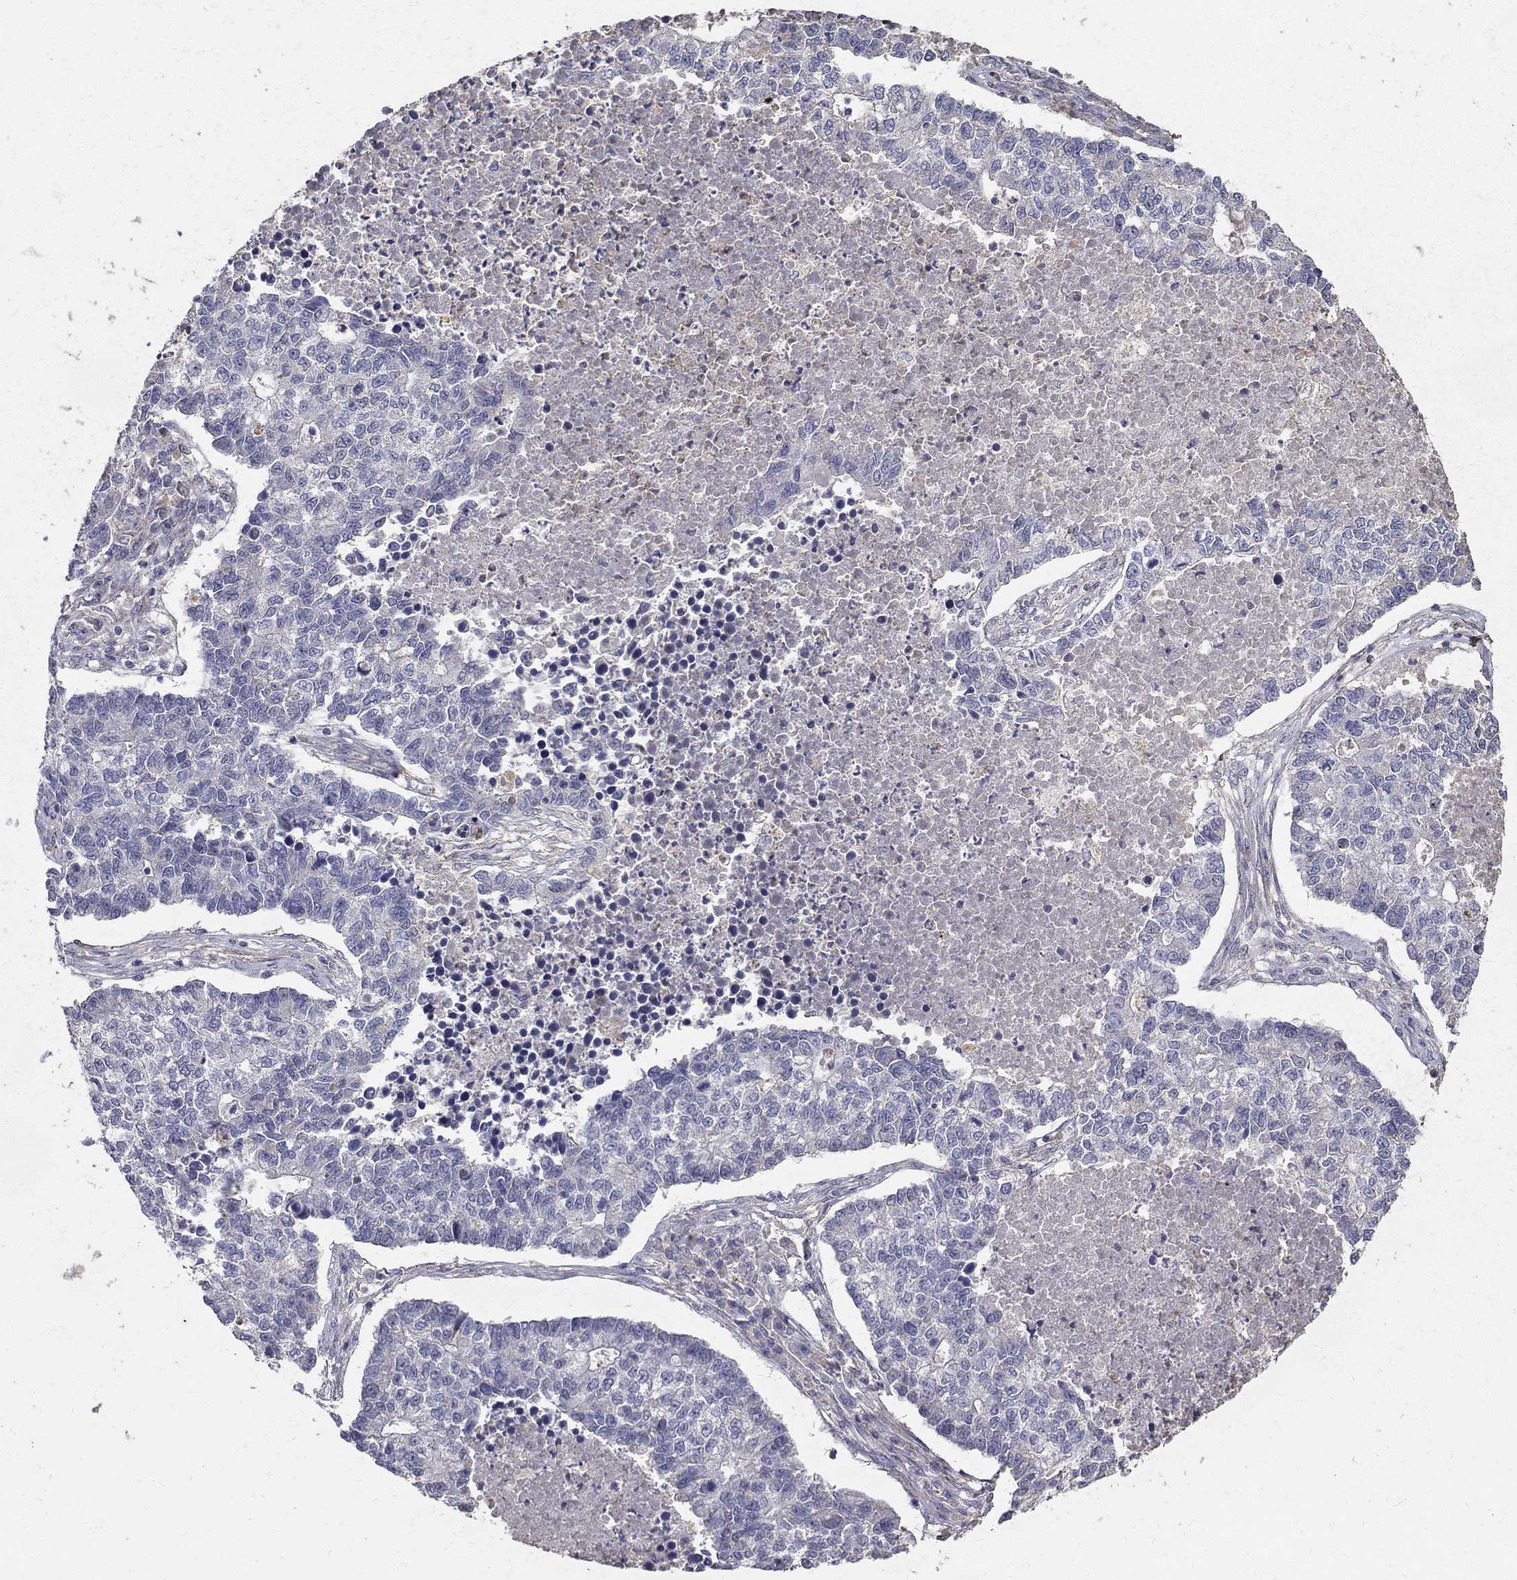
{"staining": {"intensity": "negative", "quantity": "none", "location": "none"}, "tissue": "lung cancer", "cell_type": "Tumor cells", "image_type": "cancer", "snomed": [{"axis": "morphology", "description": "Adenocarcinoma, NOS"}, {"axis": "topography", "description": "Lung"}], "caption": "Tumor cells show no significant staining in adenocarcinoma (lung).", "gene": "MPP2", "patient": {"sex": "male", "age": 57}}